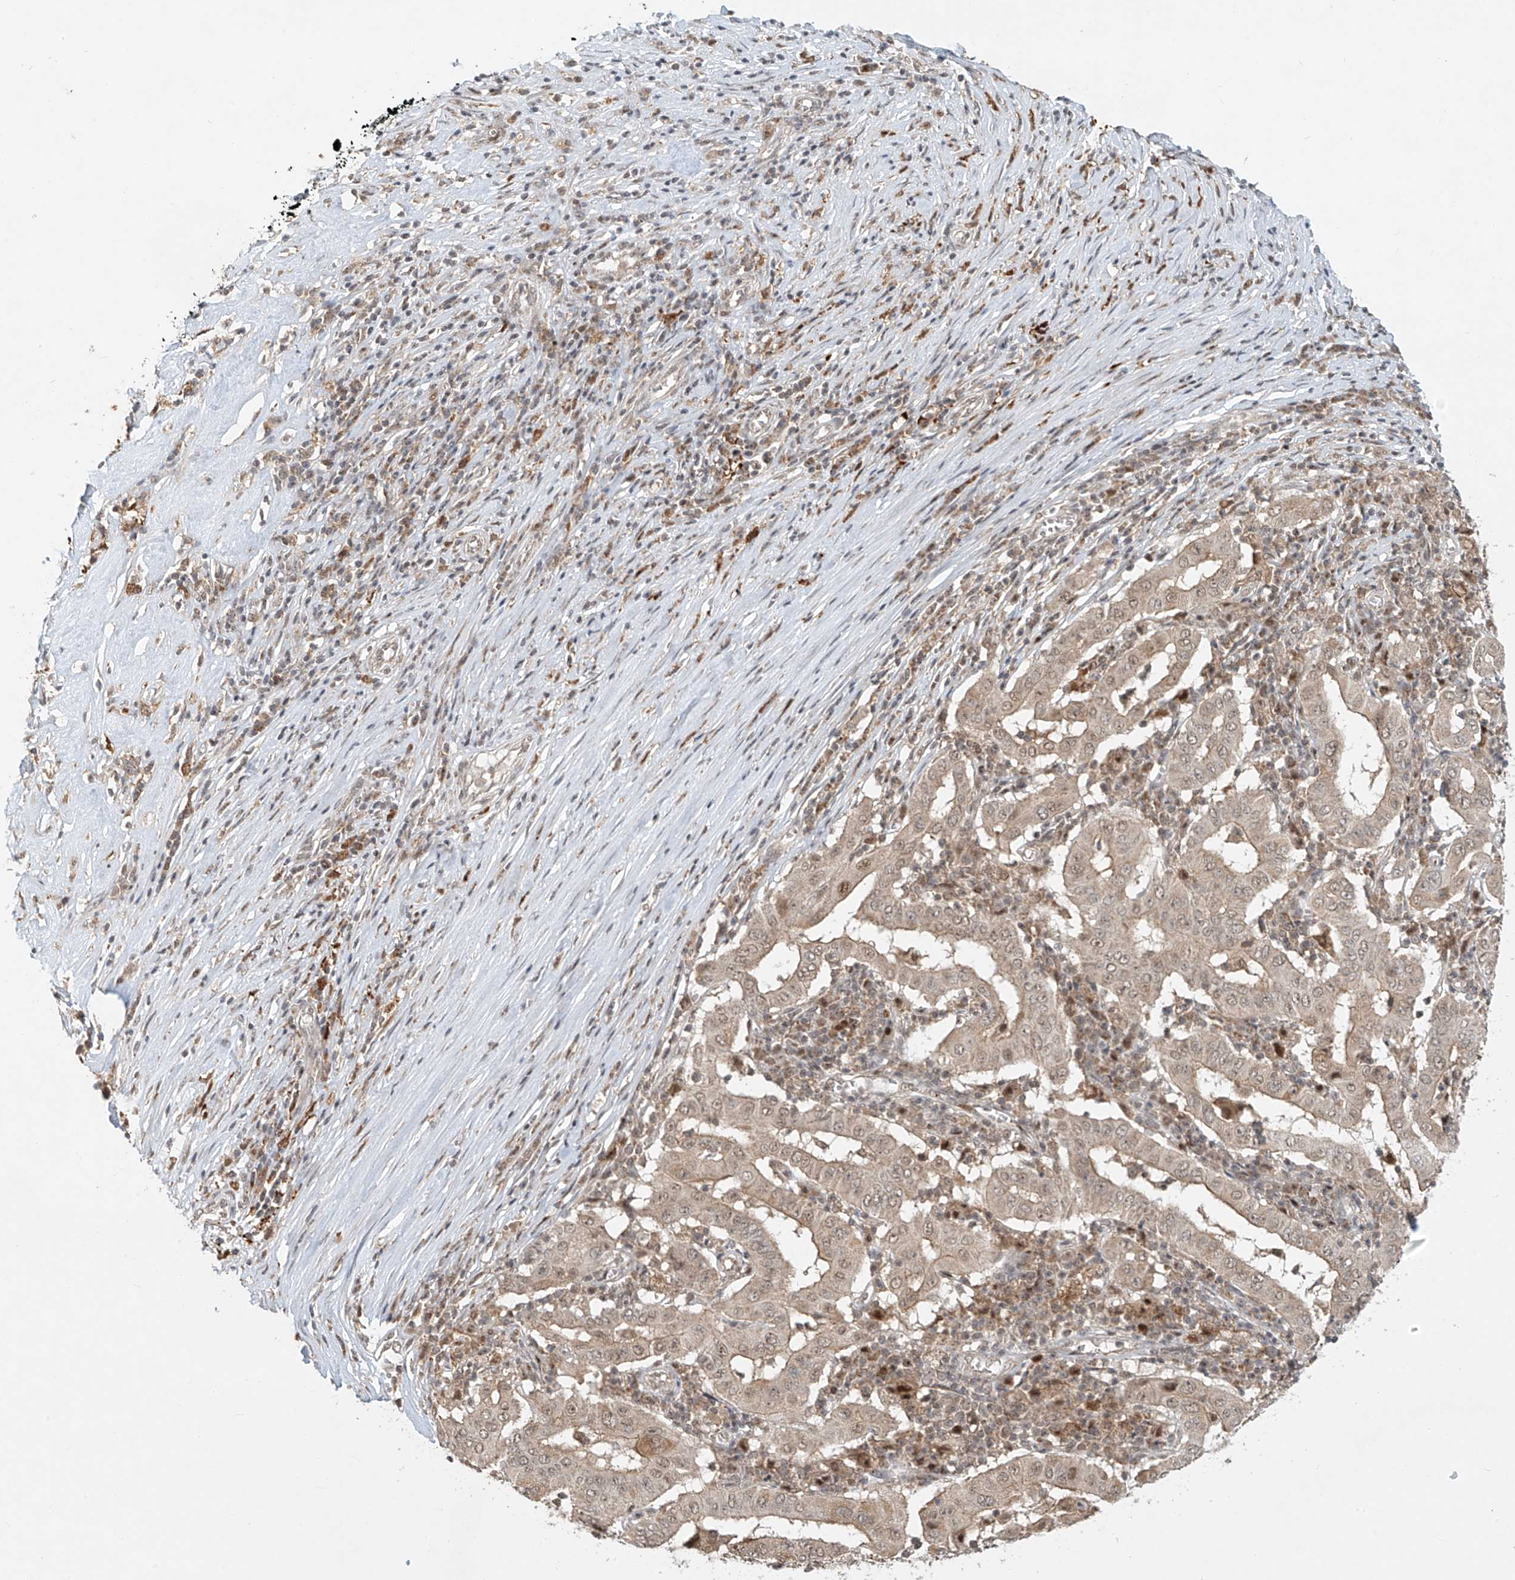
{"staining": {"intensity": "weak", "quantity": "25%-75%", "location": "cytoplasmic/membranous,nuclear"}, "tissue": "pancreatic cancer", "cell_type": "Tumor cells", "image_type": "cancer", "snomed": [{"axis": "morphology", "description": "Adenocarcinoma, NOS"}, {"axis": "topography", "description": "Pancreas"}], "caption": "Human pancreatic adenocarcinoma stained with a protein marker displays weak staining in tumor cells.", "gene": "SYTL3", "patient": {"sex": "male", "age": 63}}